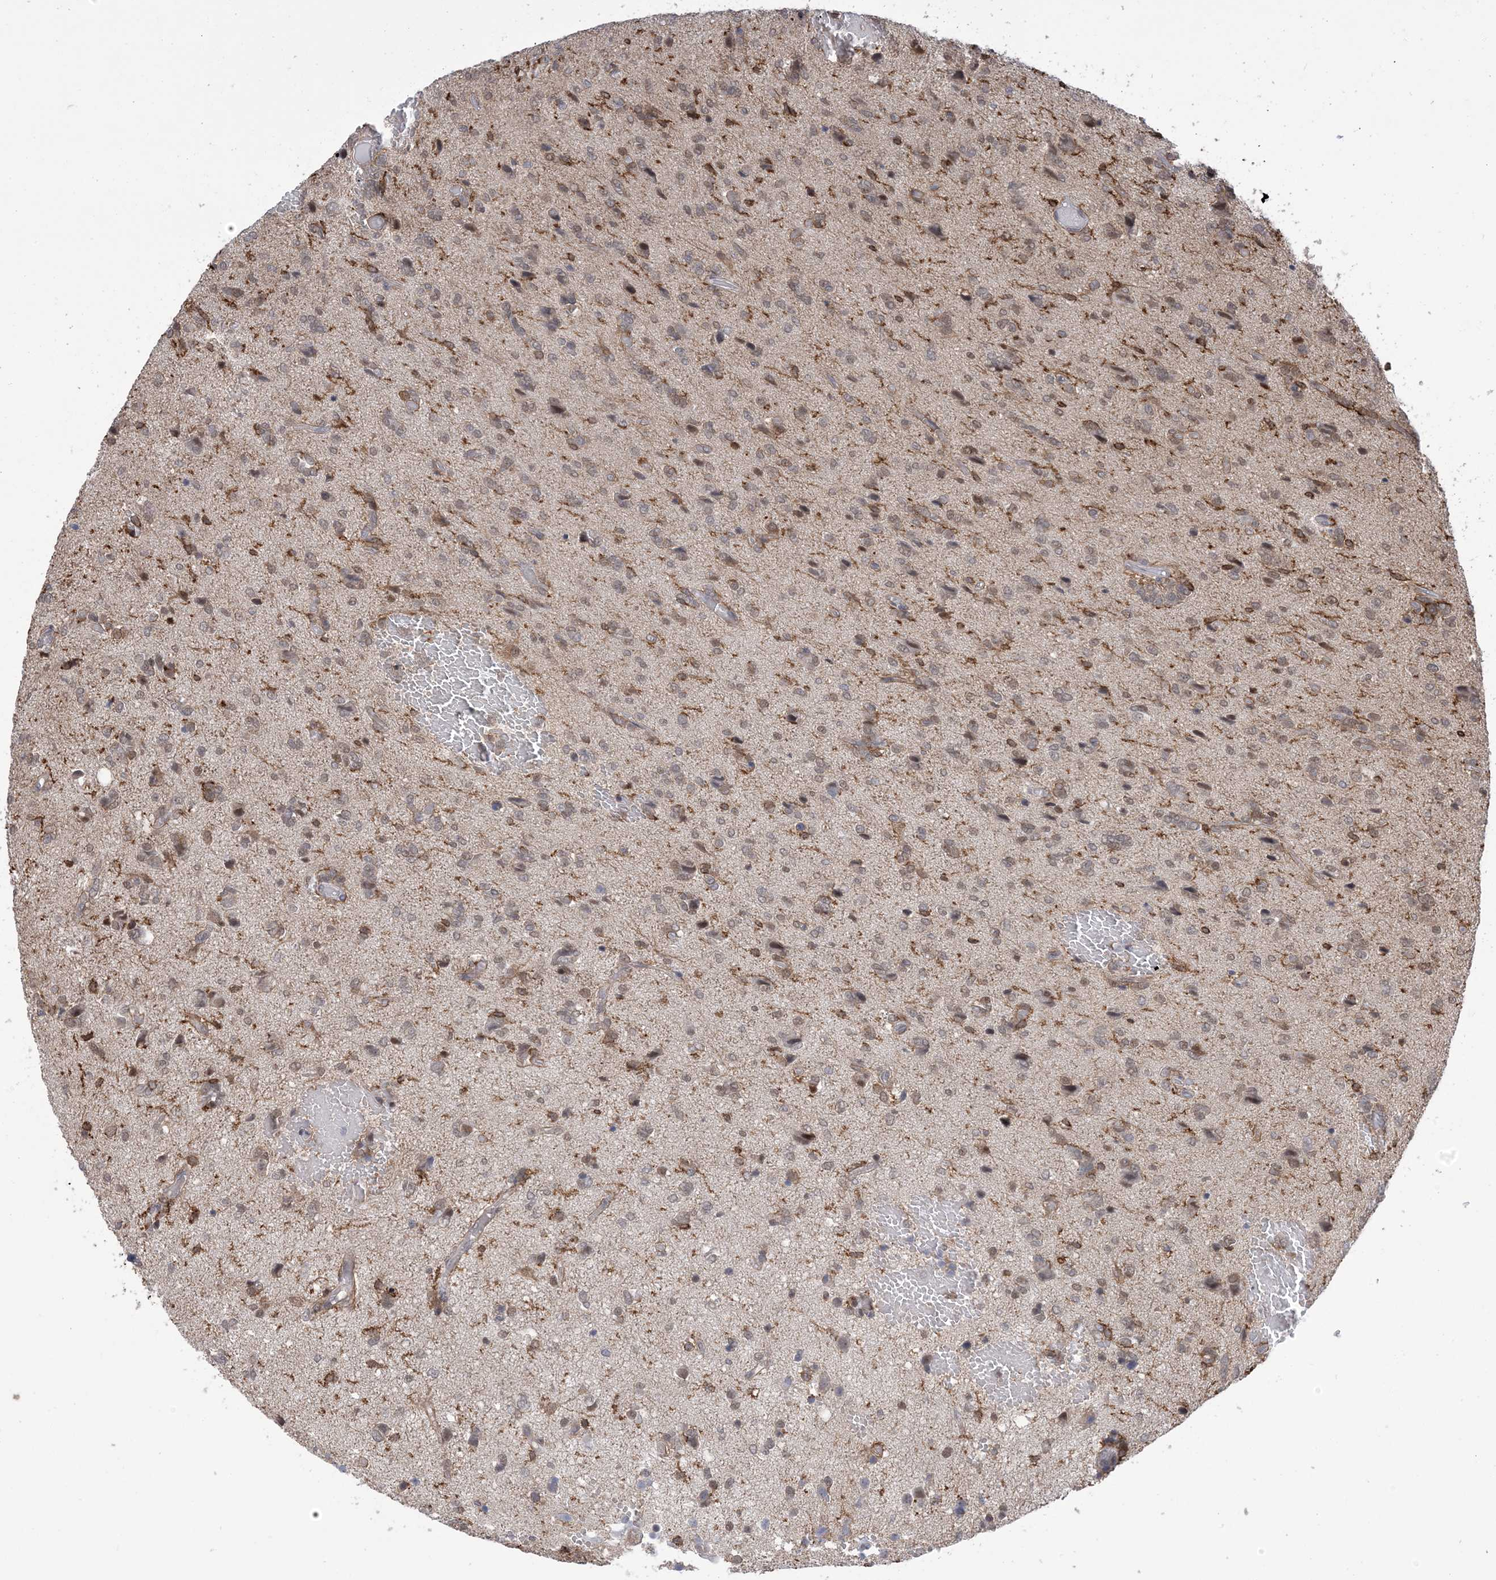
{"staining": {"intensity": "moderate", "quantity": "<25%", "location": "cytoplasmic/membranous,nuclear"}, "tissue": "glioma", "cell_type": "Tumor cells", "image_type": "cancer", "snomed": [{"axis": "morphology", "description": "Glioma, malignant, High grade"}, {"axis": "topography", "description": "Brain"}], "caption": "High-grade glioma (malignant) stained with a protein marker reveals moderate staining in tumor cells.", "gene": "ZNF8", "patient": {"sex": "female", "age": 59}}